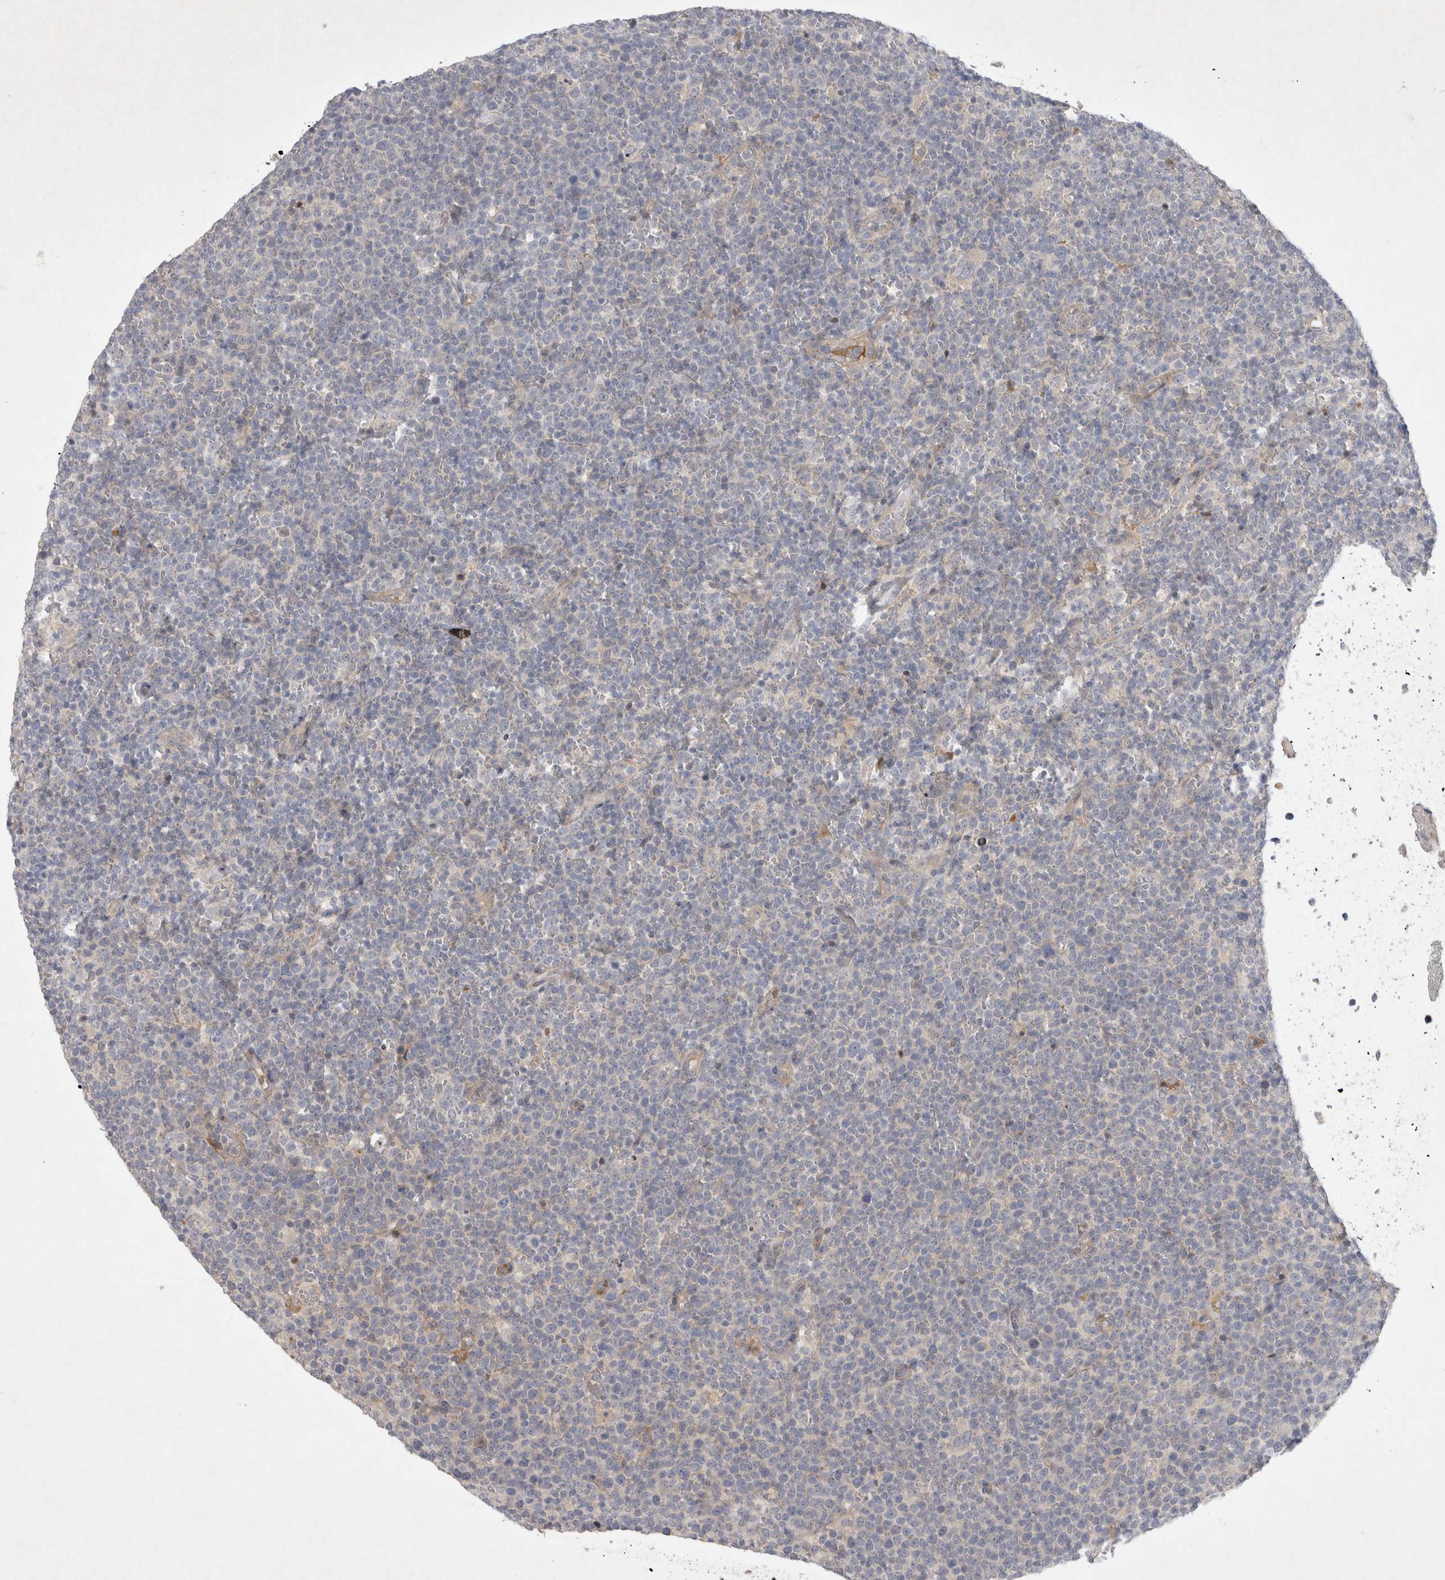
{"staining": {"intensity": "negative", "quantity": "none", "location": "none"}, "tissue": "lymphoma", "cell_type": "Tumor cells", "image_type": "cancer", "snomed": [{"axis": "morphology", "description": "Malignant lymphoma, non-Hodgkin's type, High grade"}, {"axis": "topography", "description": "Lymph node"}], "caption": "Image shows no significant protein expression in tumor cells of malignant lymphoma, non-Hodgkin's type (high-grade).", "gene": "BZW2", "patient": {"sex": "male", "age": 61}}